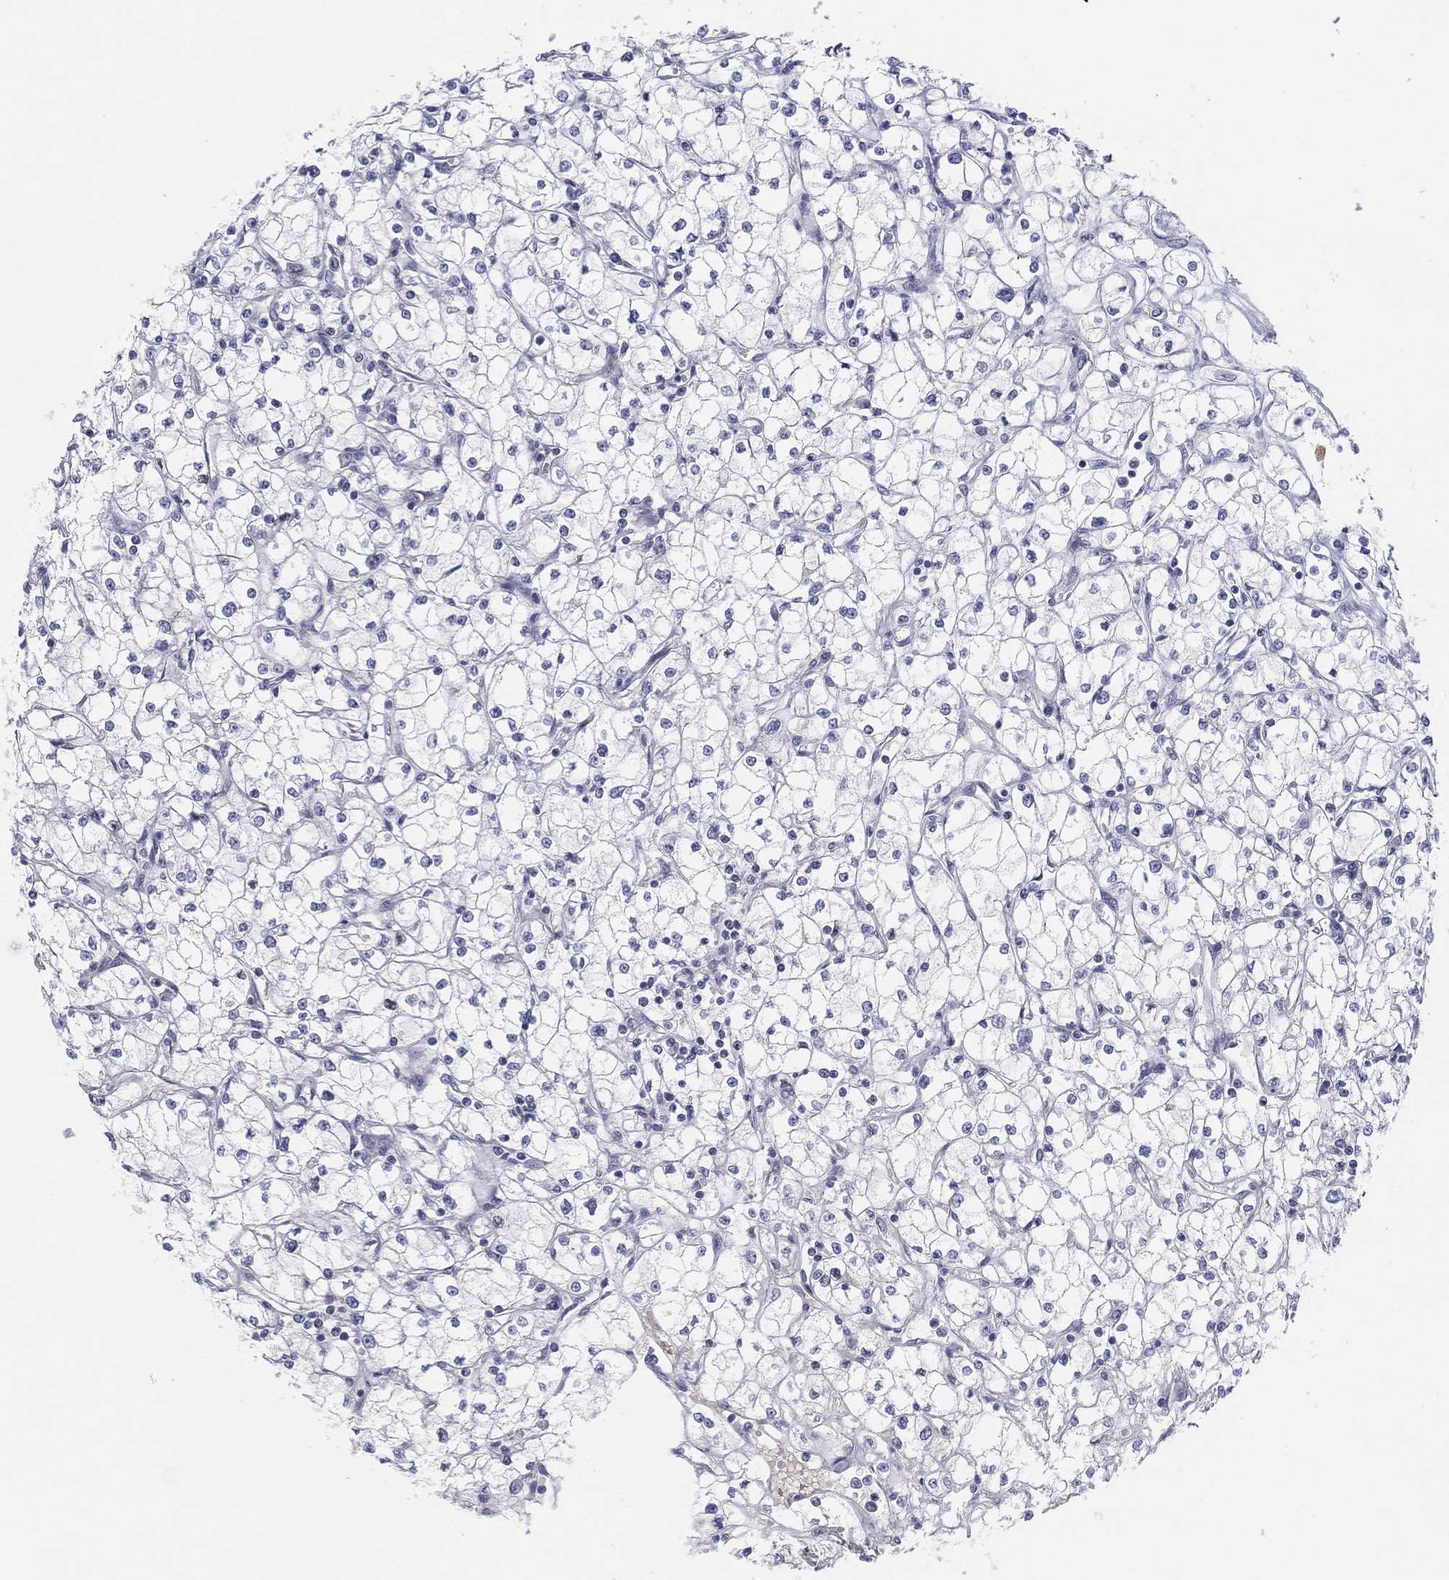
{"staining": {"intensity": "negative", "quantity": "none", "location": "none"}, "tissue": "renal cancer", "cell_type": "Tumor cells", "image_type": "cancer", "snomed": [{"axis": "morphology", "description": "Adenocarcinoma, NOS"}, {"axis": "topography", "description": "Kidney"}], "caption": "This is a photomicrograph of immunohistochemistry staining of renal cancer (adenocarcinoma), which shows no staining in tumor cells. The staining was performed using DAB (3,3'-diaminobenzidine) to visualize the protein expression in brown, while the nuclei were stained in blue with hematoxylin (Magnification: 20x).", "gene": "MLF1", "patient": {"sex": "male", "age": 67}}